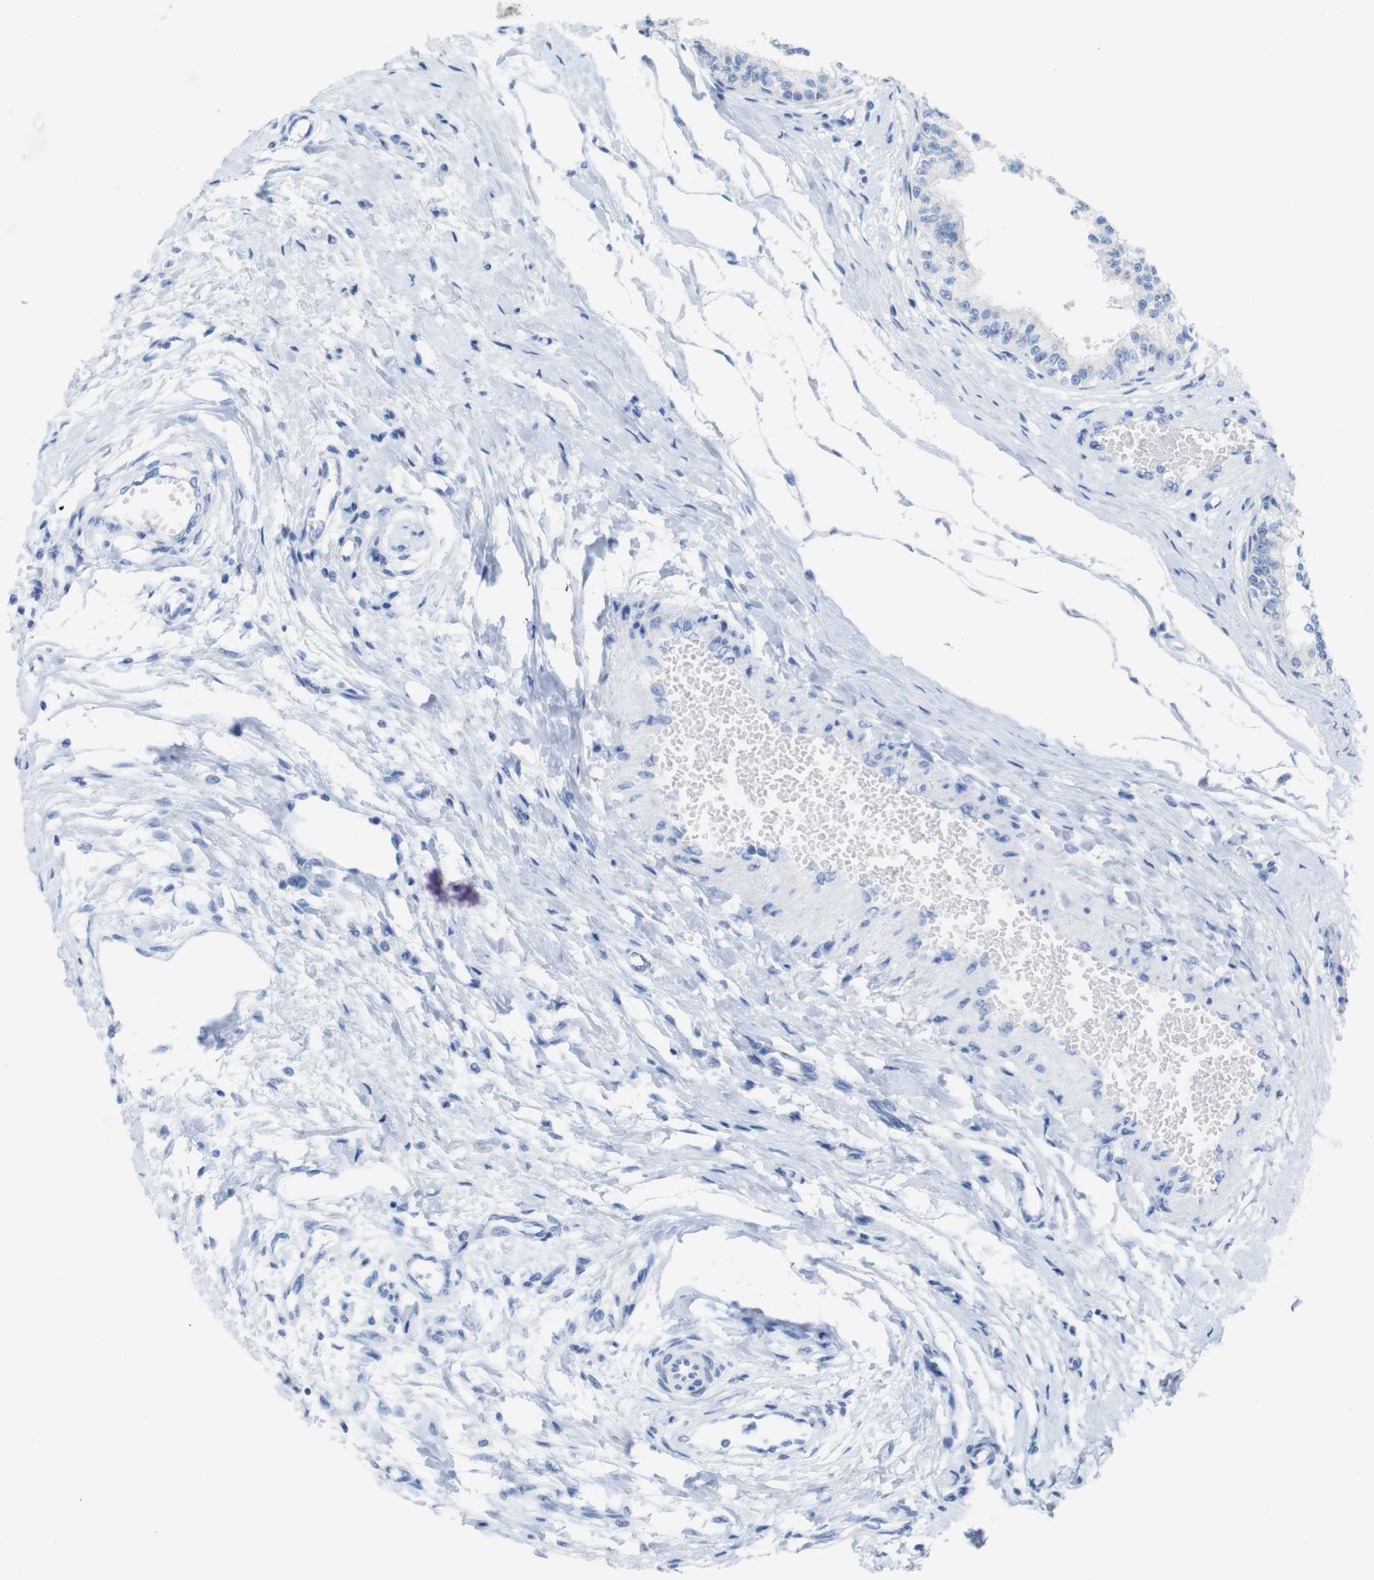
{"staining": {"intensity": "negative", "quantity": "none", "location": "none"}, "tissue": "epididymis", "cell_type": "Glandular cells", "image_type": "normal", "snomed": [{"axis": "morphology", "description": "Normal tissue, NOS"}, {"axis": "morphology", "description": "Adenocarcinoma, metastatic, NOS"}, {"axis": "topography", "description": "Testis"}, {"axis": "topography", "description": "Epididymis"}], "caption": "Immunohistochemistry (IHC) micrograph of unremarkable epididymis: epididymis stained with DAB reveals no significant protein positivity in glandular cells.", "gene": "LAG3", "patient": {"sex": "male", "age": 26}}